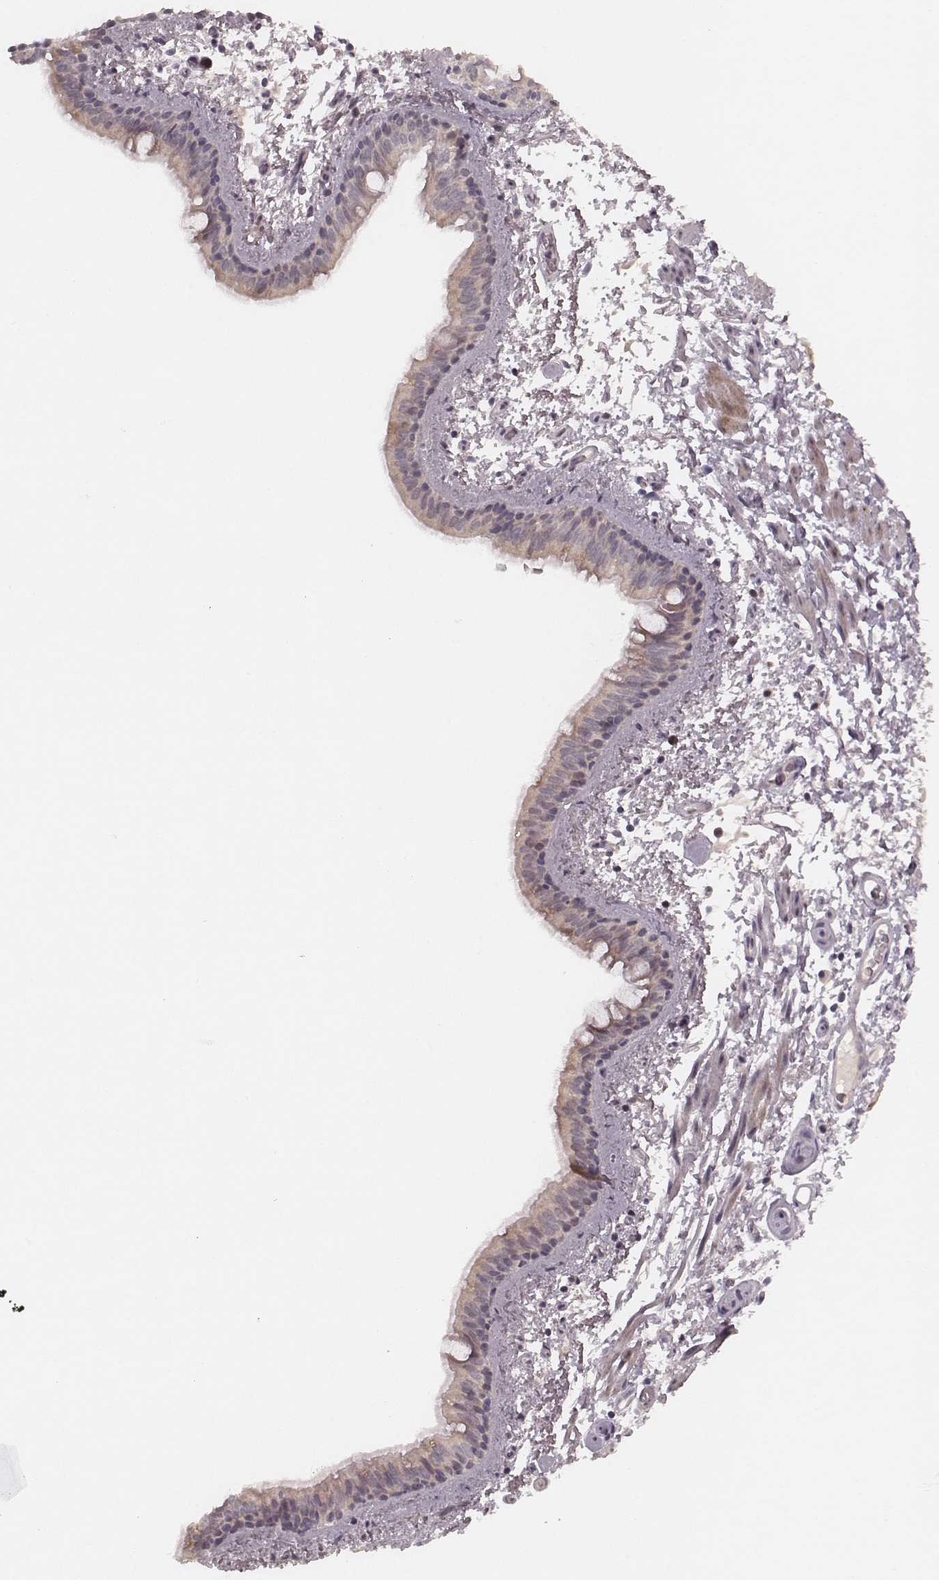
{"staining": {"intensity": "negative", "quantity": "none", "location": "none"}, "tissue": "bronchus", "cell_type": "Respiratory epithelial cells", "image_type": "normal", "snomed": [{"axis": "morphology", "description": "Normal tissue, NOS"}, {"axis": "topography", "description": "Bronchus"}], "caption": "High magnification brightfield microscopy of benign bronchus stained with DAB (3,3'-diaminobenzidine) (brown) and counterstained with hematoxylin (blue): respiratory epithelial cells show no significant positivity.", "gene": "FAM13B", "patient": {"sex": "female", "age": 61}}